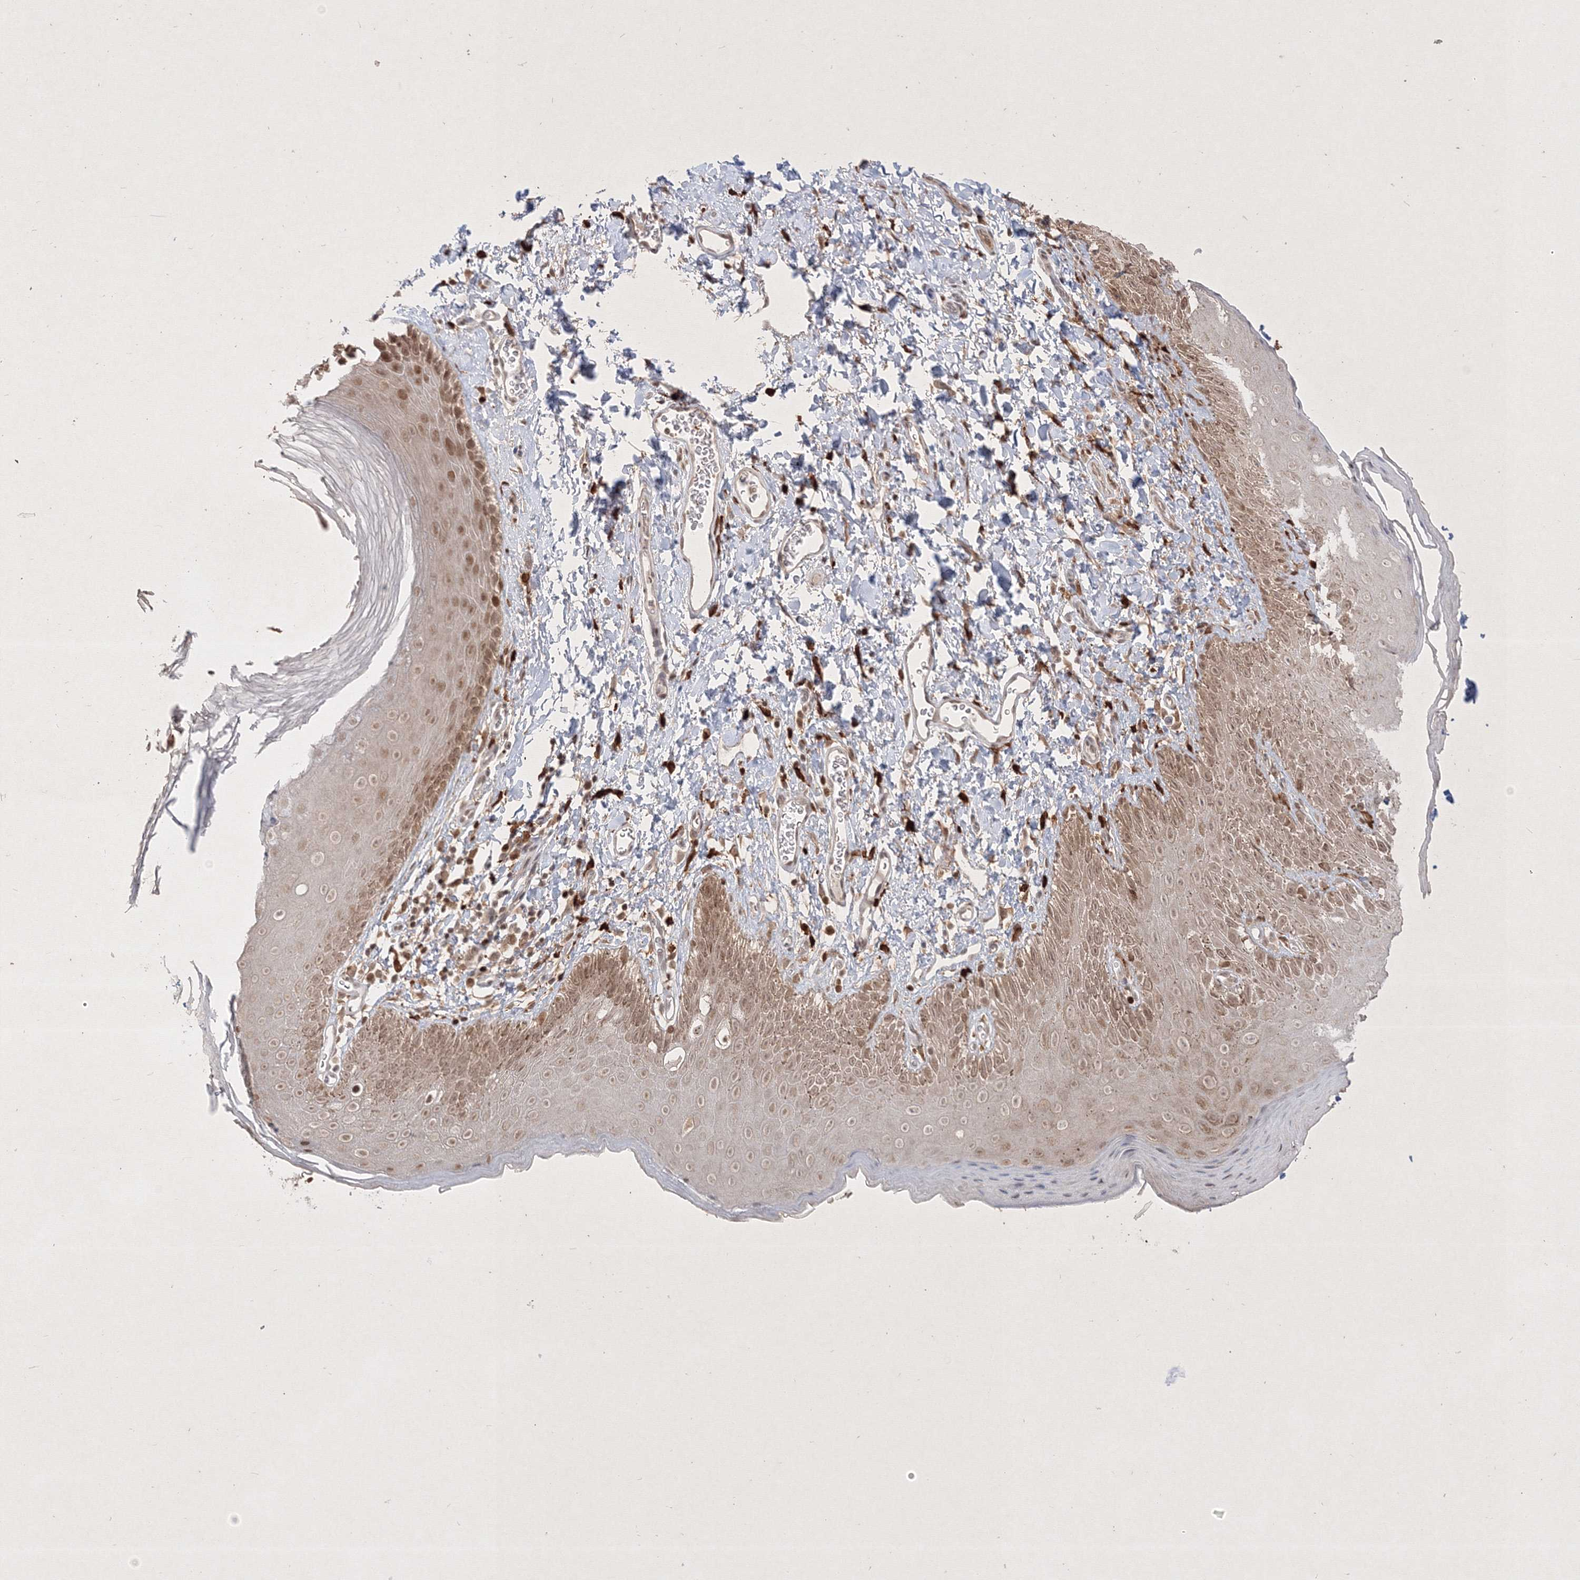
{"staining": {"intensity": "moderate", "quantity": ">75%", "location": "nuclear"}, "tissue": "skin", "cell_type": "Epidermal cells", "image_type": "normal", "snomed": [{"axis": "morphology", "description": "Normal tissue, NOS"}, {"axis": "topography", "description": "Anal"}], "caption": "About >75% of epidermal cells in unremarkable human skin demonstrate moderate nuclear protein expression as visualized by brown immunohistochemical staining.", "gene": "TAB1", "patient": {"sex": "male", "age": 44}}